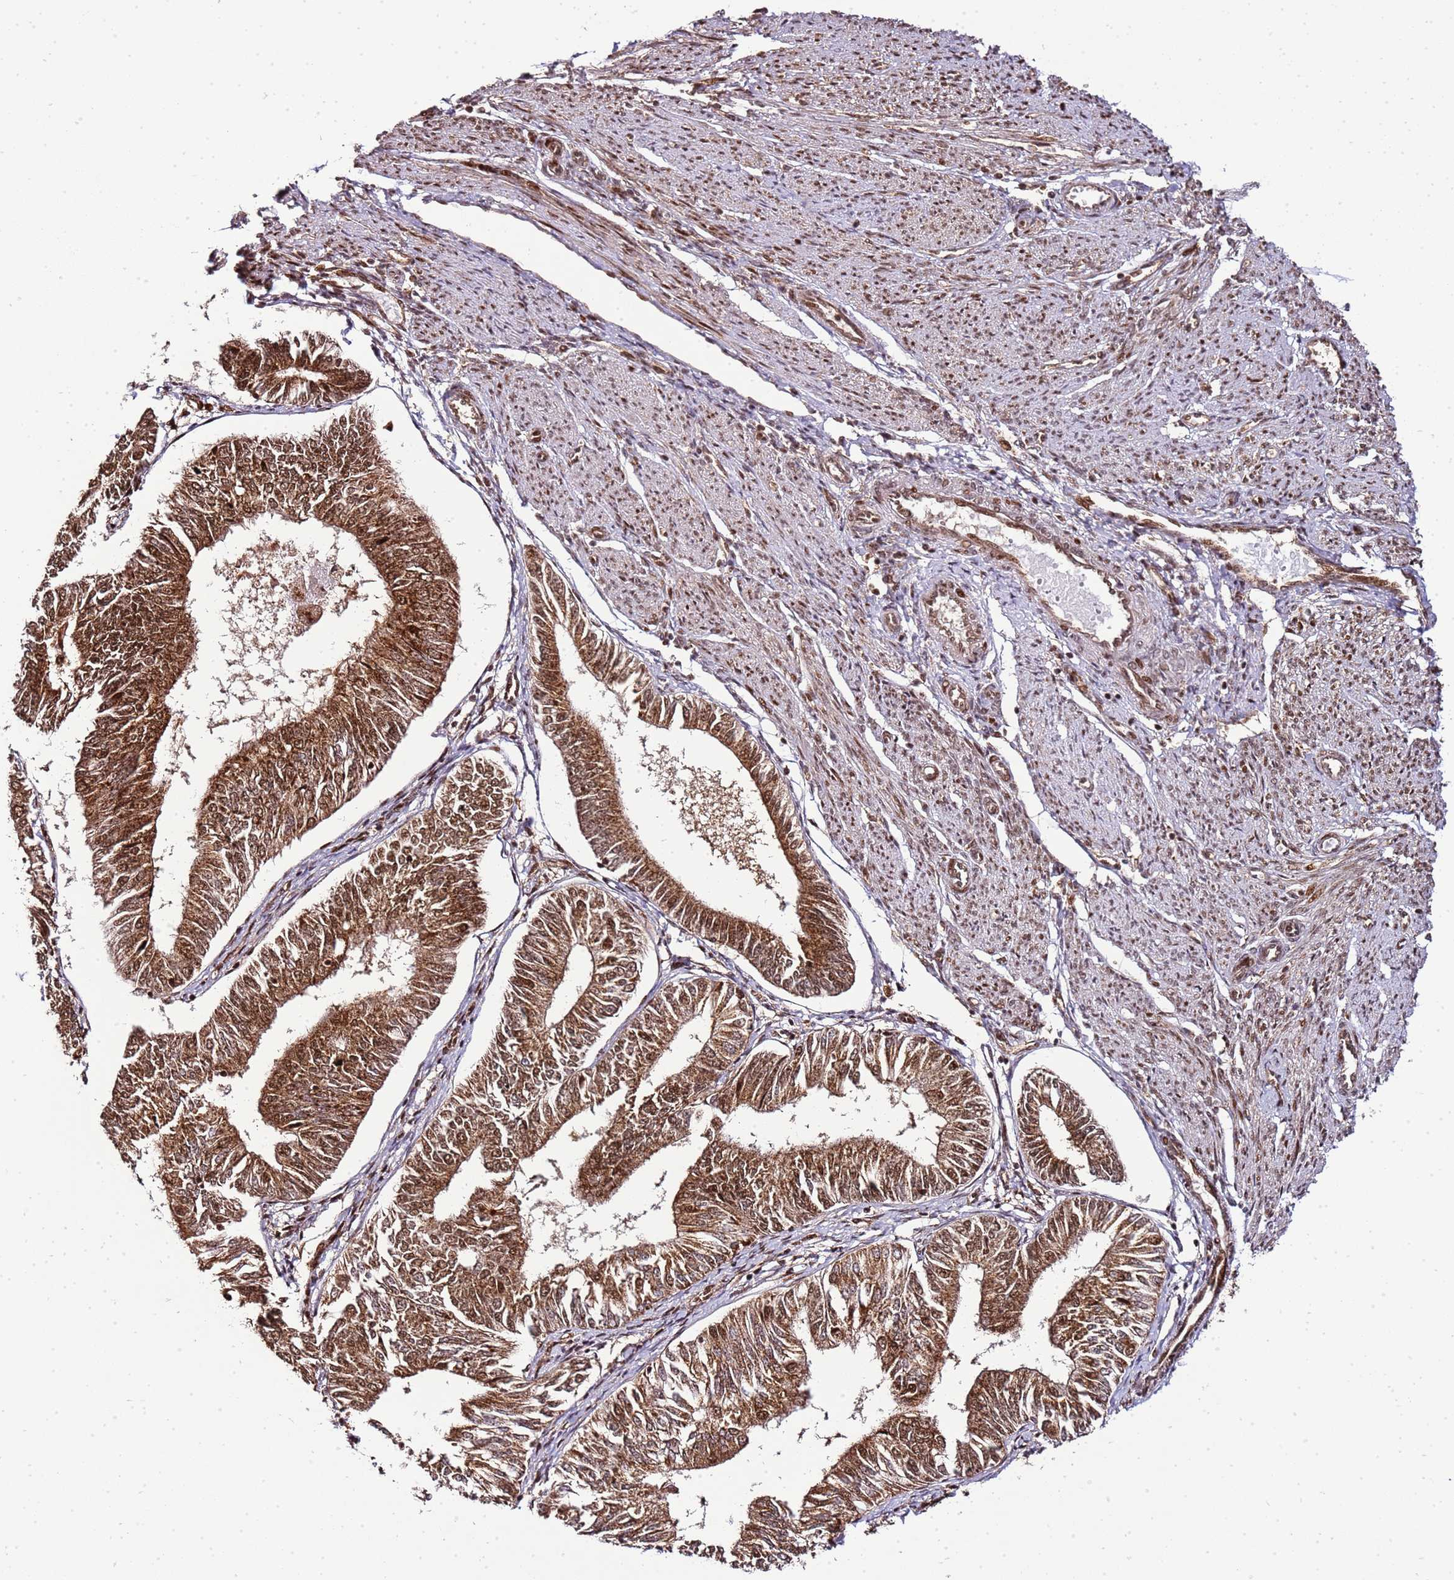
{"staining": {"intensity": "moderate", "quantity": ">75%", "location": "cytoplasmic/membranous,nuclear"}, "tissue": "endometrial cancer", "cell_type": "Tumor cells", "image_type": "cancer", "snomed": [{"axis": "morphology", "description": "Adenocarcinoma, NOS"}, {"axis": "topography", "description": "Endometrium"}], "caption": "Protein analysis of endometrial cancer tissue demonstrates moderate cytoplasmic/membranous and nuclear staining in approximately >75% of tumor cells.", "gene": "PEX14", "patient": {"sex": "female", "age": 58}}